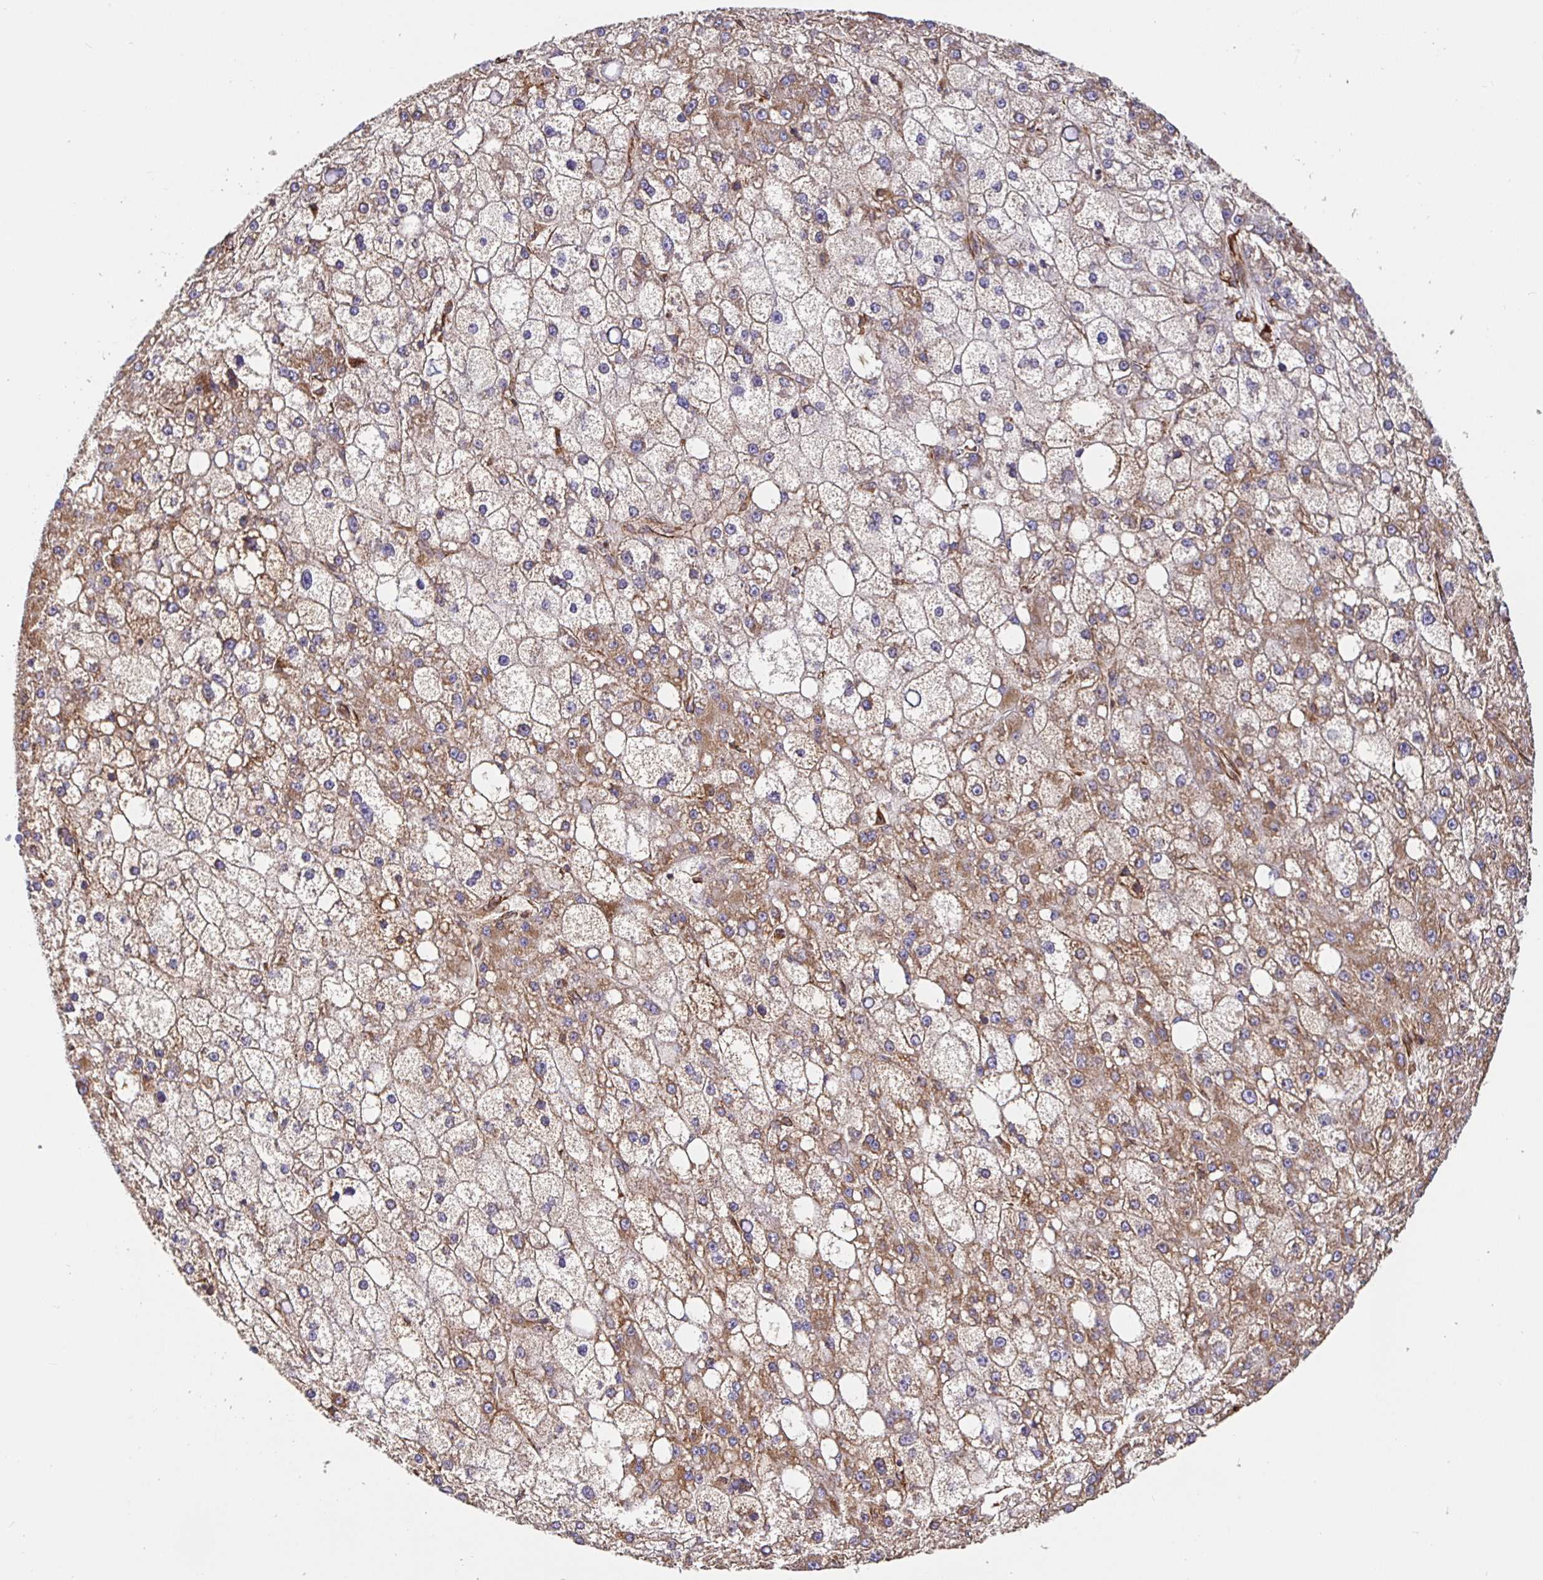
{"staining": {"intensity": "moderate", "quantity": "25%-75%", "location": "cytoplasmic/membranous"}, "tissue": "liver cancer", "cell_type": "Tumor cells", "image_type": "cancer", "snomed": [{"axis": "morphology", "description": "Carcinoma, Hepatocellular, NOS"}, {"axis": "topography", "description": "Liver"}], "caption": "Liver hepatocellular carcinoma stained for a protein reveals moderate cytoplasmic/membranous positivity in tumor cells.", "gene": "MAOA", "patient": {"sex": "male", "age": 67}}